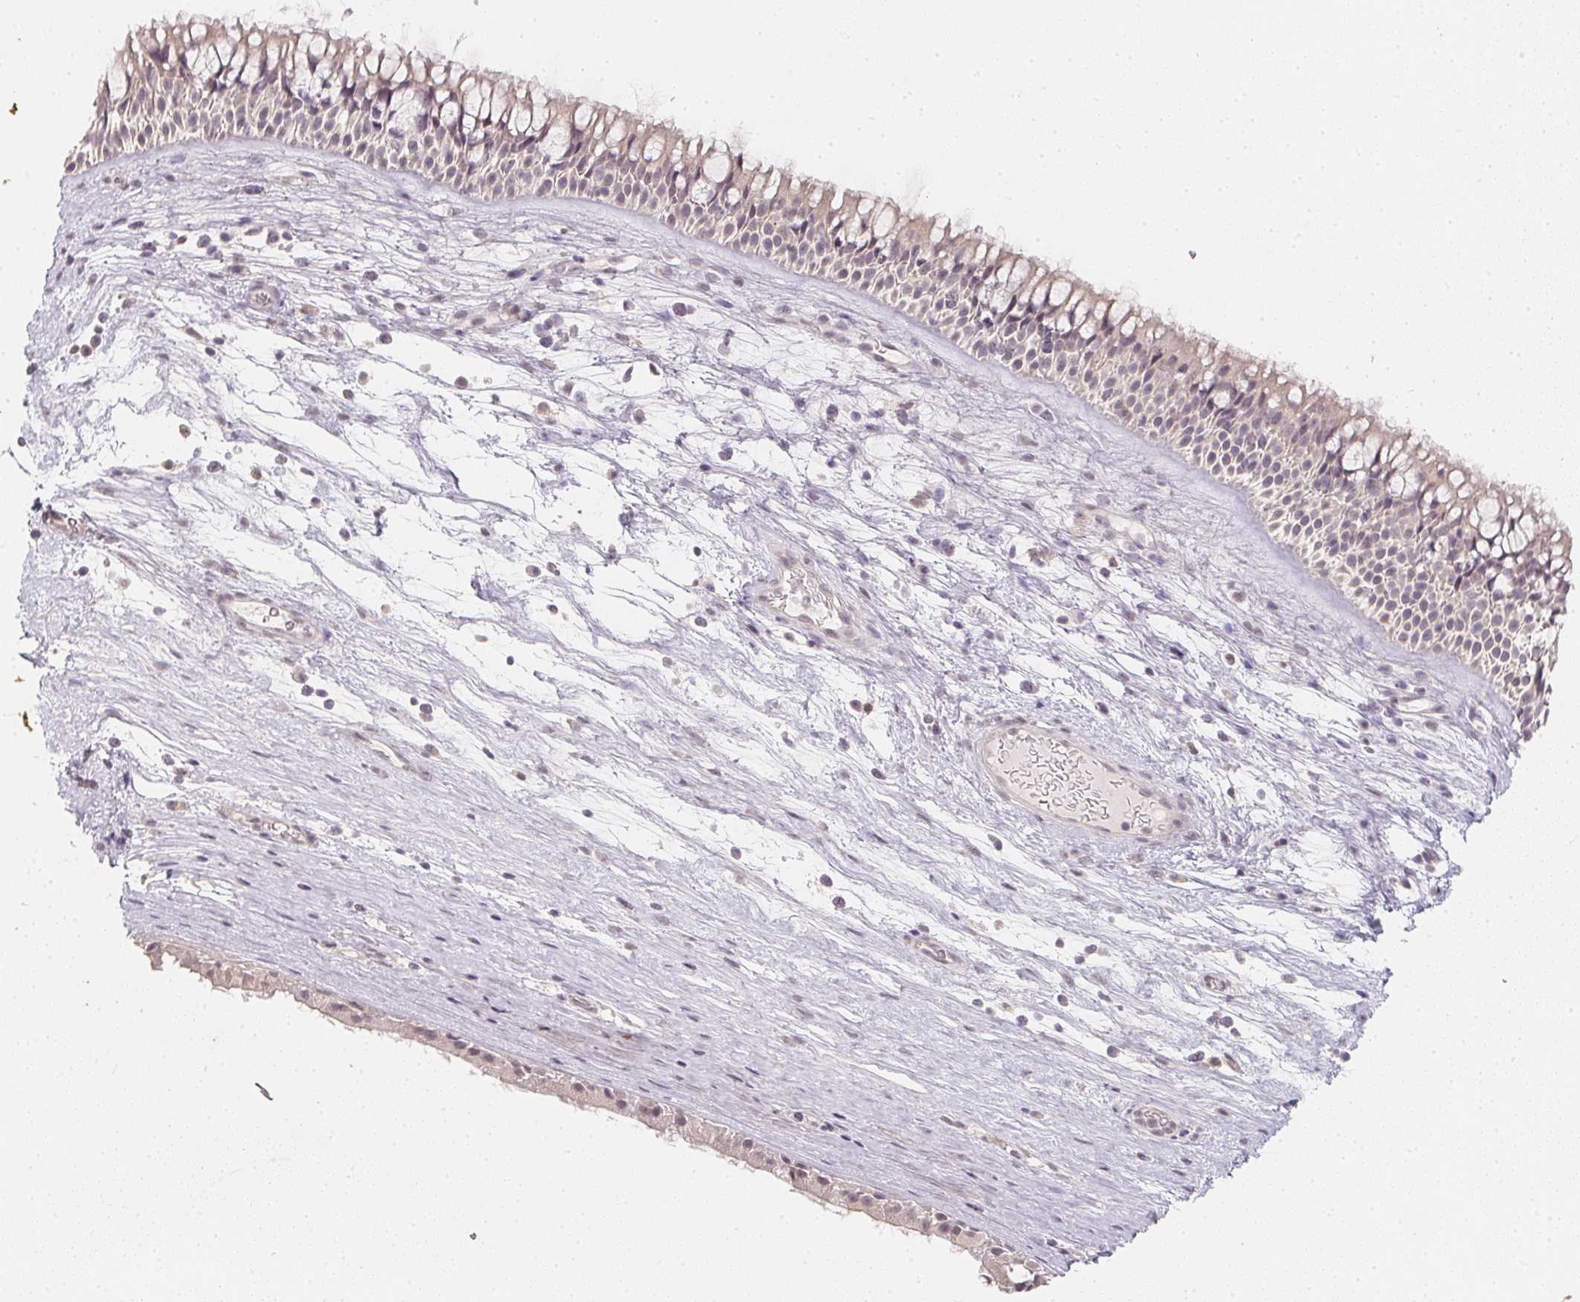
{"staining": {"intensity": "weak", "quantity": "25%-75%", "location": "cytoplasmic/membranous,nuclear"}, "tissue": "nasopharynx", "cell_type": "Respiratory epithelial cells", "image_type": "normal", "snomed": [{"axis": "morphology", "description": "Normal tissue, NOS"}, {"axis": "topography", "description": "Nasopharynx"}], "caption": "IHC photomicrograph of benign human nasopharynx stained for a protein (brown), which displays low levels of weak cytoplasmic/membranous,nuclear staining in about 25%-75% of respiratory epithelial cells.", "gene": "SOAT1", "patient": {"sex": "male", "age": 74}}